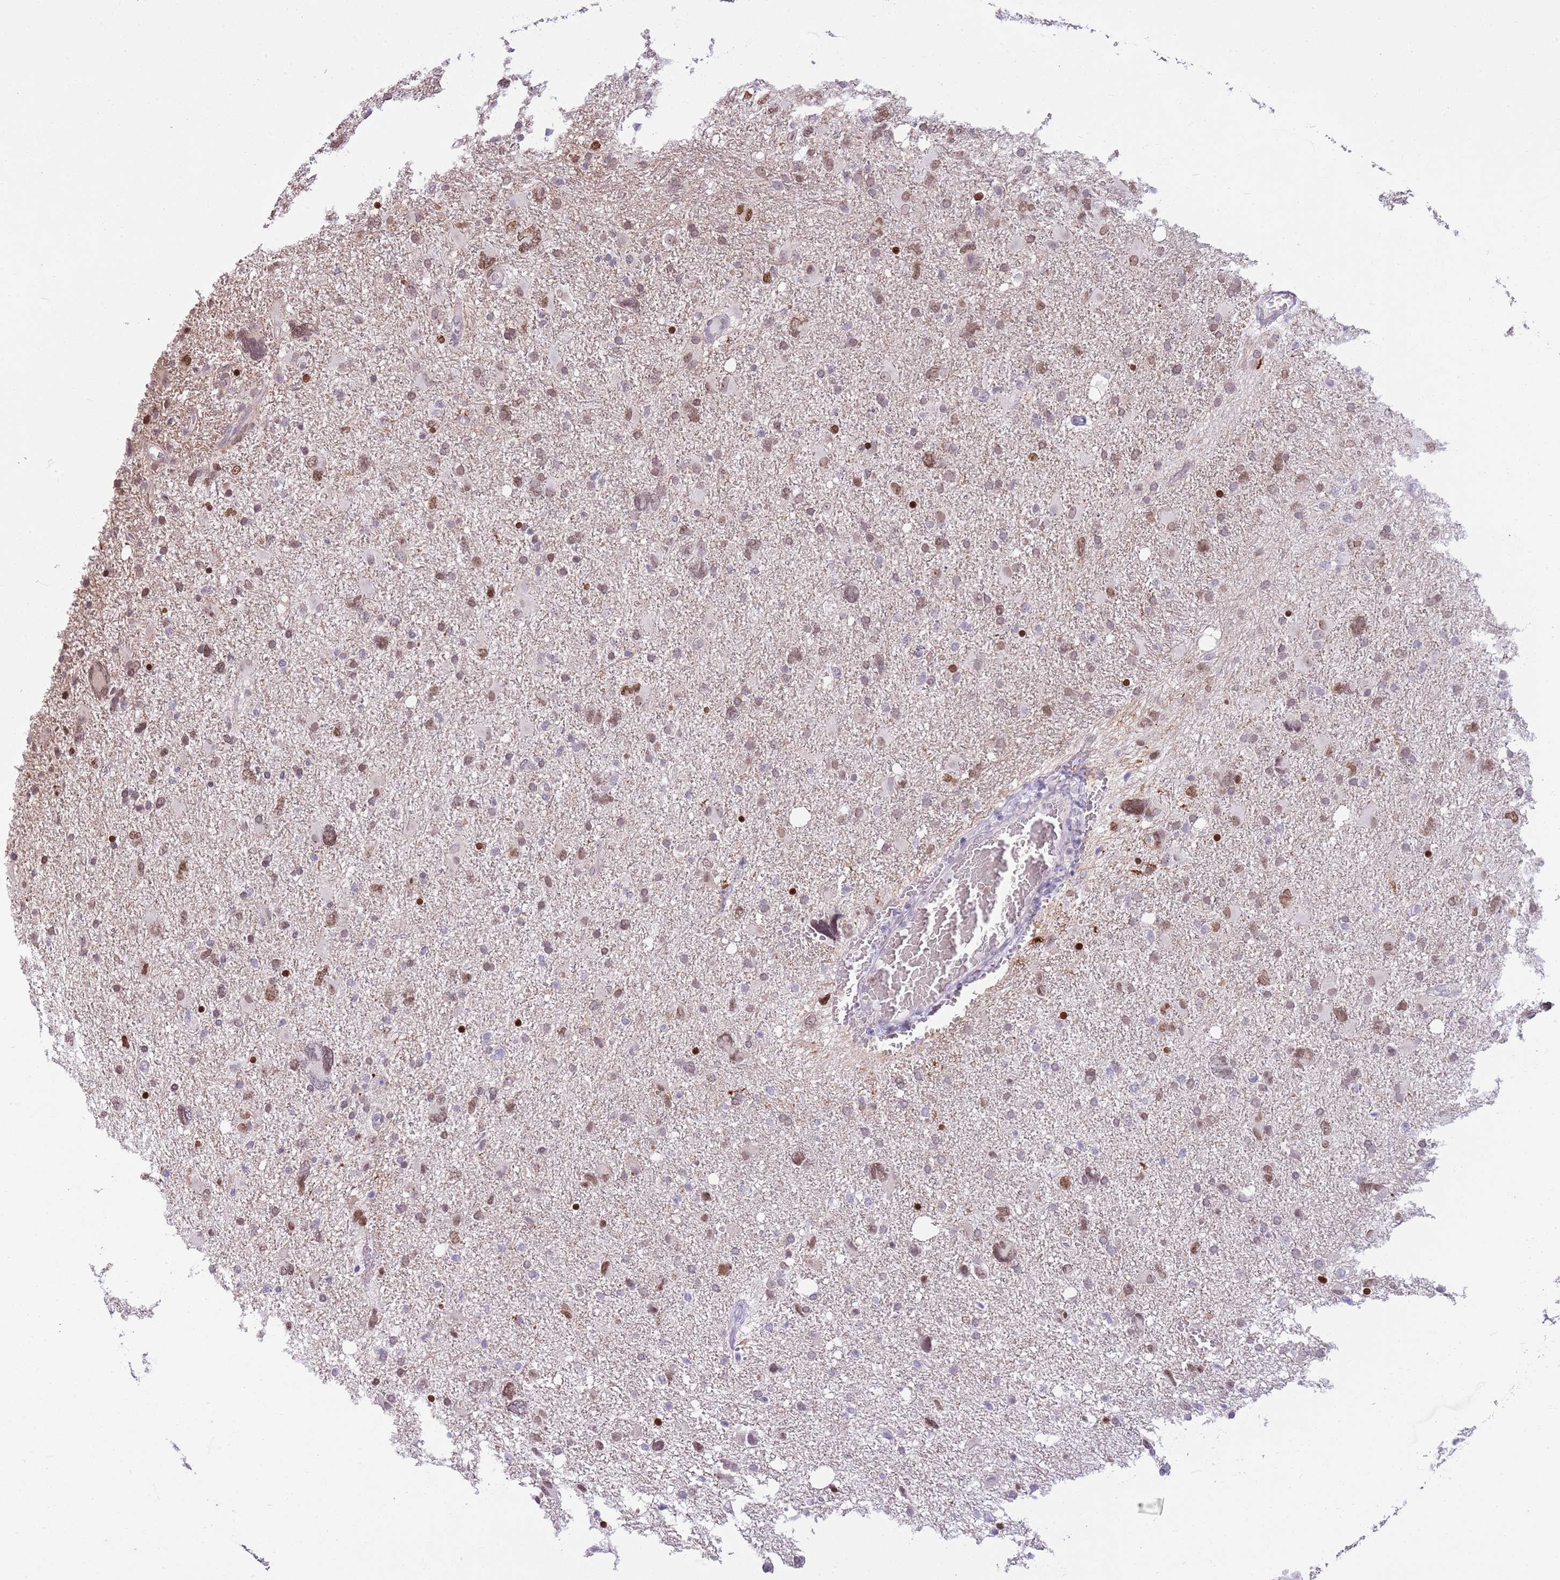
{"staining": {"intensity": "moderate", "quantity": ">75%", "location": "nuclear"}, "tissue": "glioma", "cell_type": "Tumor cells", "image_type": "cancer", "snomed": [{"axis": "morphology", "description": "Glioma, malignant, High grade"}, {"axis": "topography", "description": "Brain"}], "caption": "High-grade glioma (malignant) tissue exhibits moderate nuclear positivity in about >75% of tumor cells The protein is shown in brown color, while the nuclei are stained blue.", "gene": "DHX32", "patient": {"sex": "male", "age": 61}}